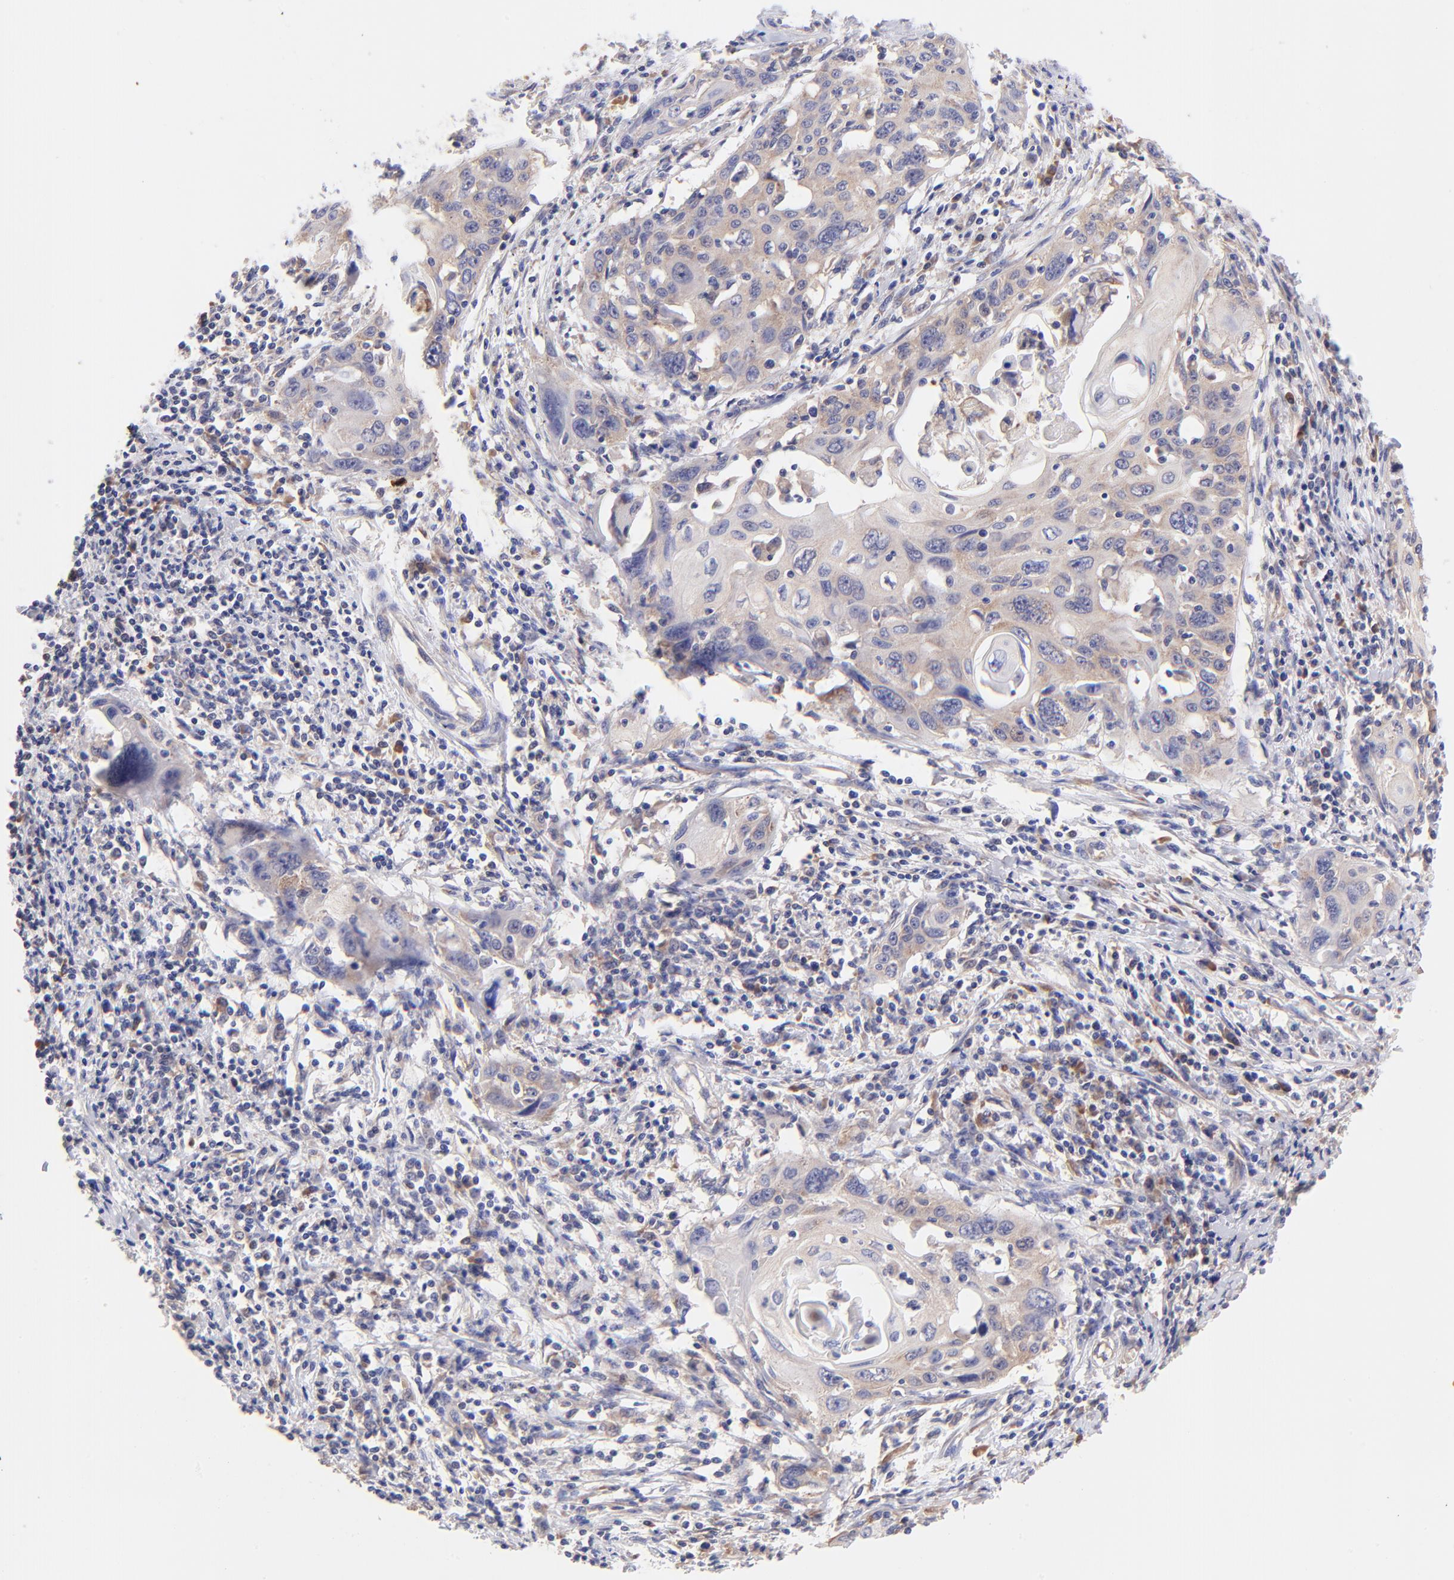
{"staining": {"intensity": "moderate", "quantity": "25%-75%", "location": "cytoplasmic/membranous"}, "tissue": "cervical cancer", "cell_type": "Tumor cells", "image_type": "cancer", "snomed": [{"axis": "morphology", "description": "Squamous cell carcinoma, NOS"}, {"axis": "topography", "description": "Cervix"}], "caption": "Immunohistochemical staining of squamous cell carcinoma (cervical) displays medium levels of moderate cytoplasmic/membranous protein positivity in about 25%-75% of tumor cells.", "gene": "RPL11", "patient": {"sex": "female", "age": 54}}